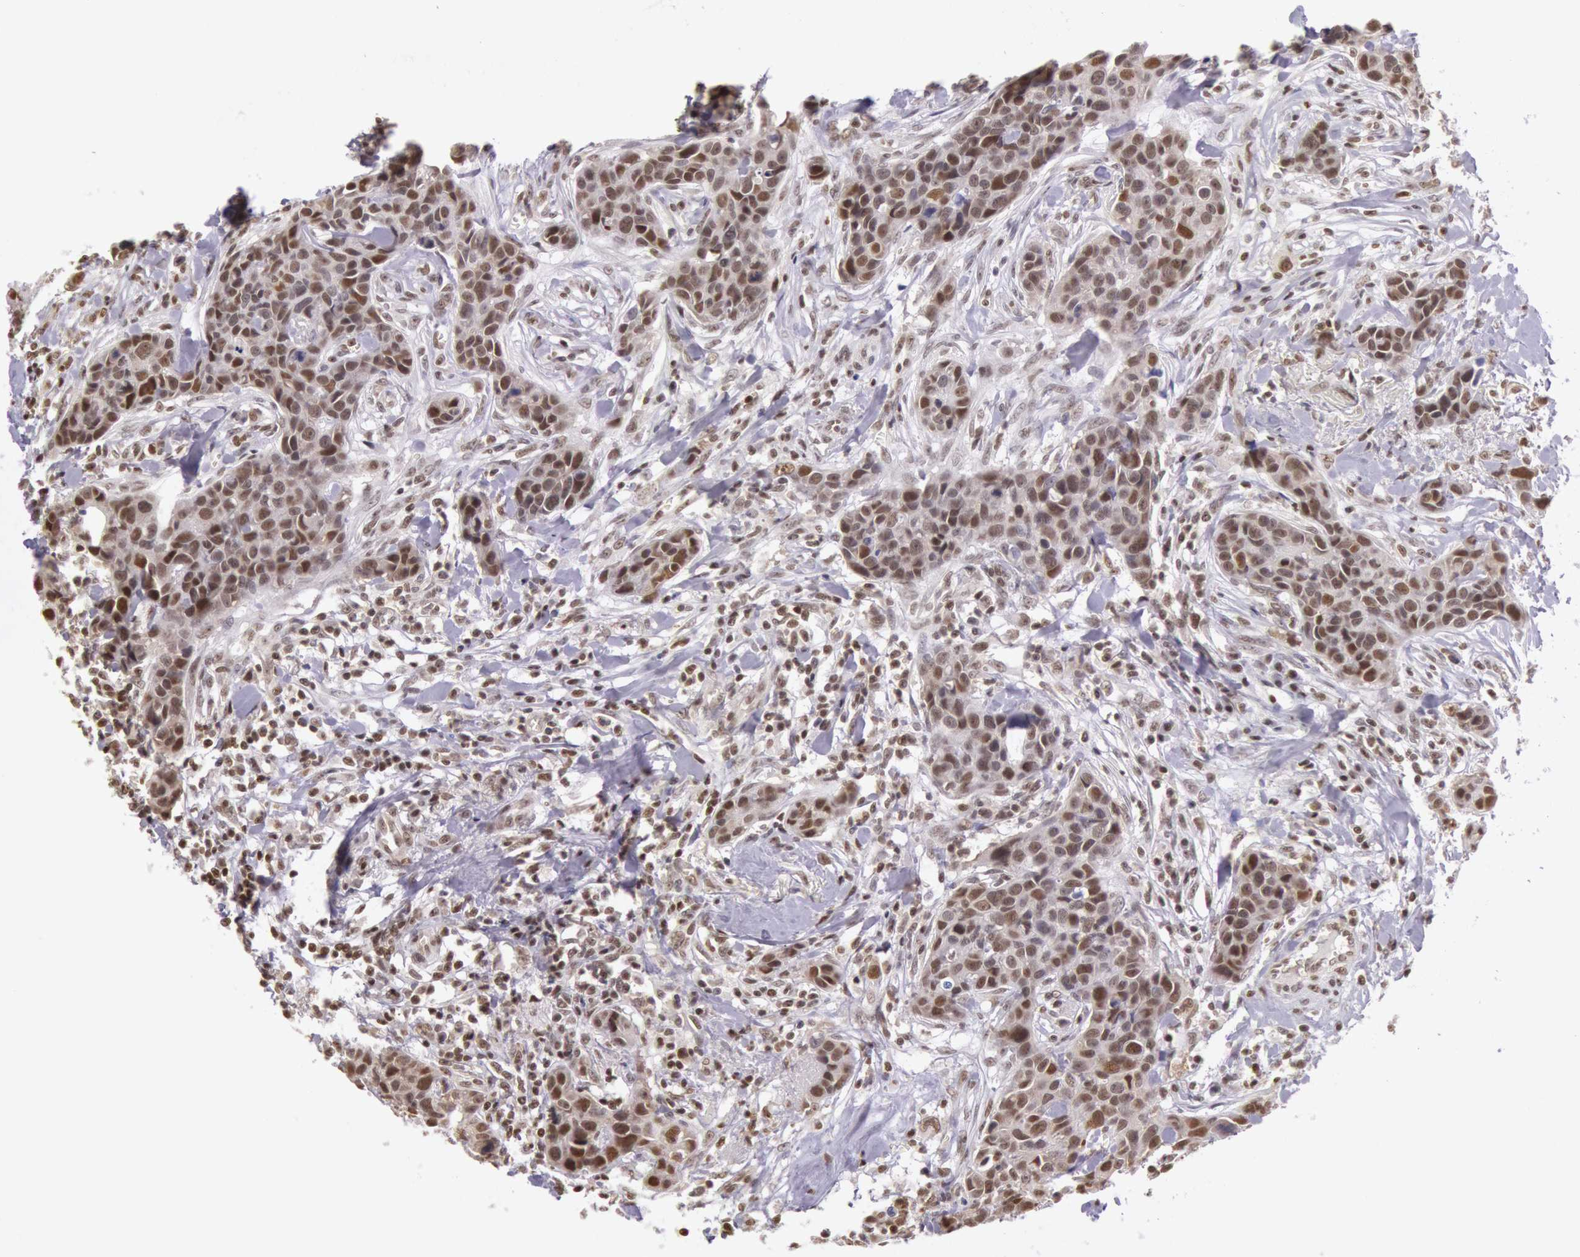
{"staining": {"intensity": "strong", "quantity": ">75%", "location": "nuclear"}, "tissue": "breast cancer", "cell_type": "Tumor cells", "image_type": "cancer", "snomed": [{"axis": "morphology", "description": "Duct carcinoma"}, {"axis": "topography", "description": "Breast"}], "caption": "This micrograph shows IHC staining of breast infiltrating ductal carcinoma, with high strong nuclear staining in about >75% of tumor cells.", "gene": "ESS2", "patient": {"sex": "female", "age": 91}}